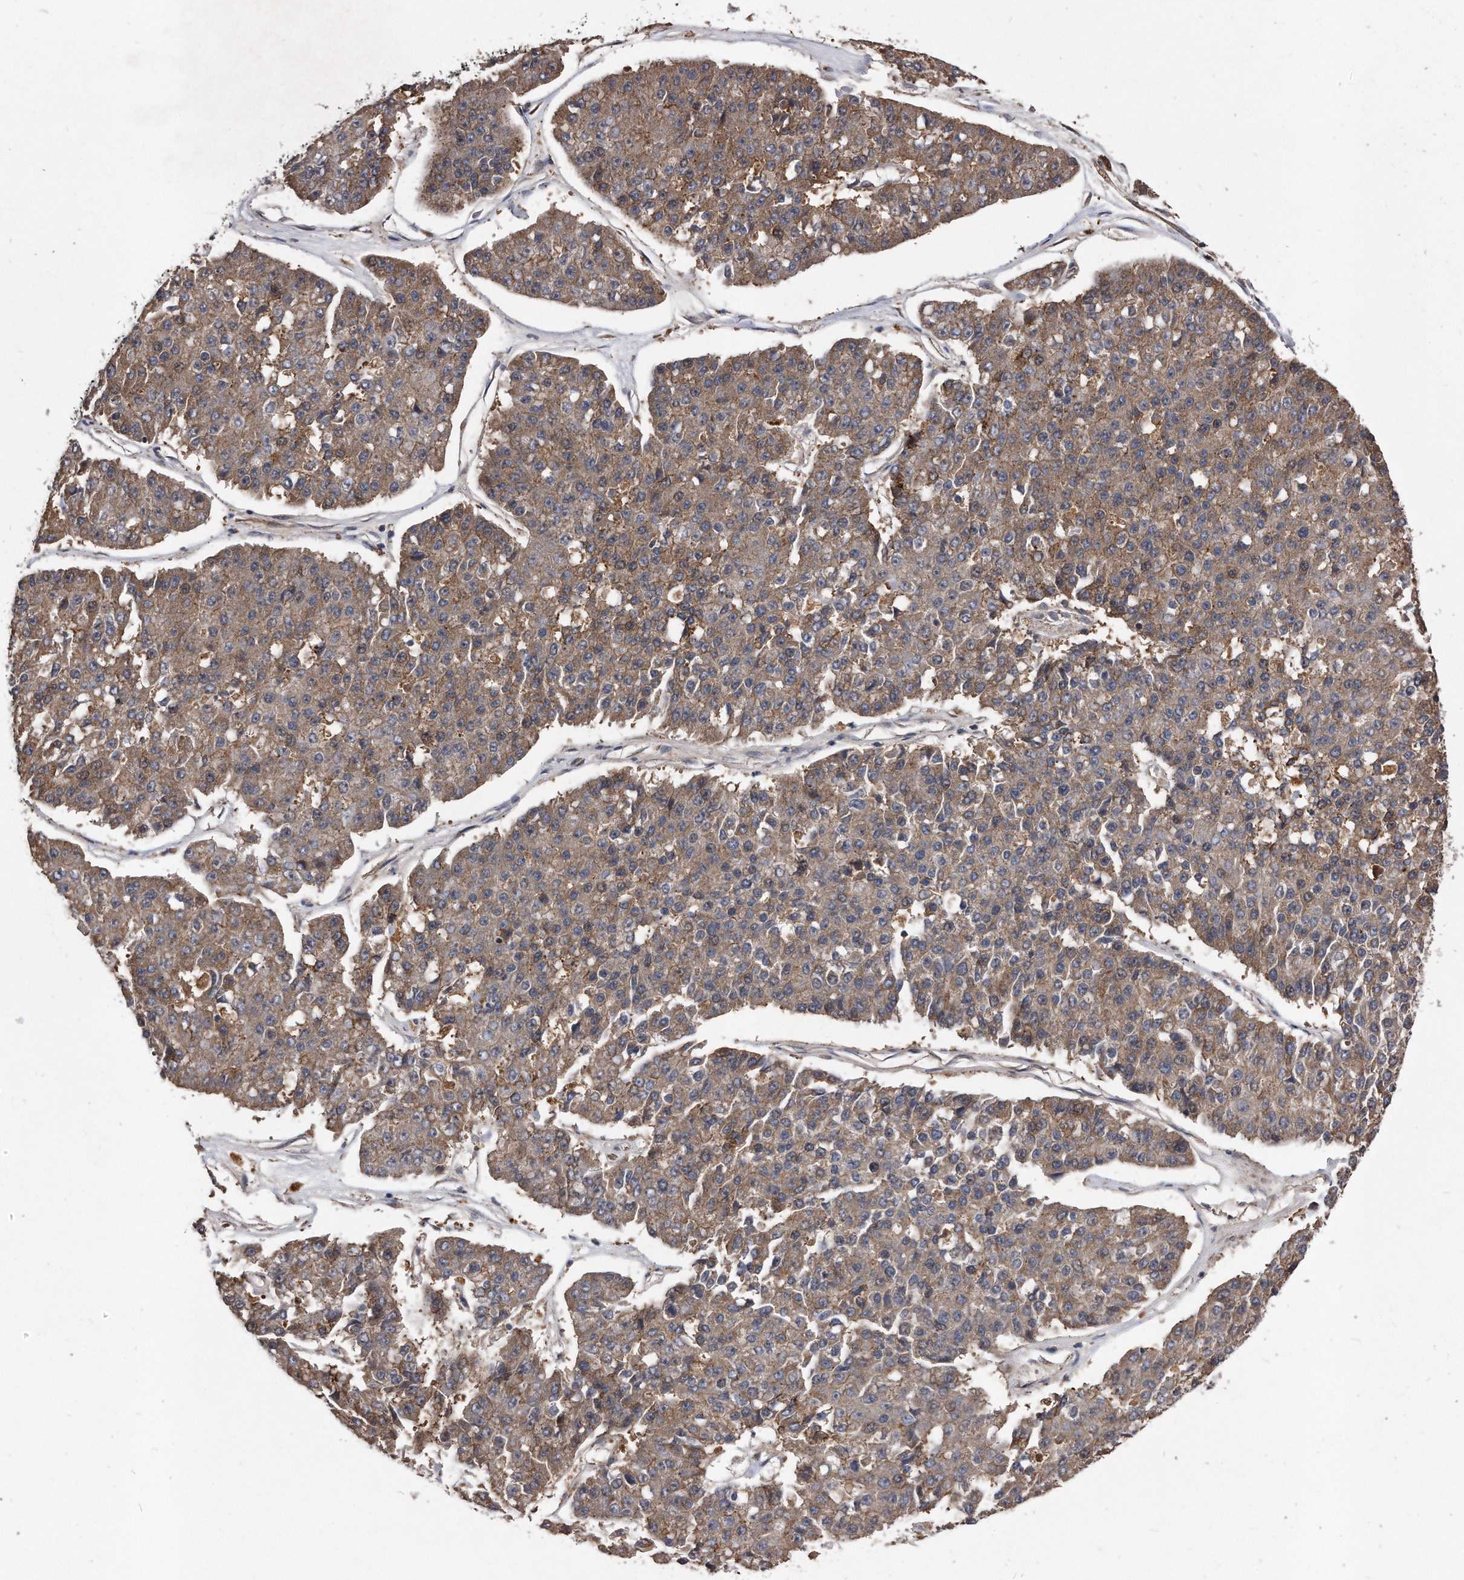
{"staining": {"intensity": "moderate", "quantity": ">75%", "location": "cytoplasmic/membranous"}, "tissue": "pancreatic cancer", "cell_type": "Tumor cells", "image_type": "cancer", "snomed": [{"axis": "morphology", "description": "Adenocarcinoma, NOS"}, {"axis": "topography", "description": "Pancreas"}], "caption": "Pancreatic cancer (adenocarcinoma) stained with DAB (3,3'-diaminobenzidine) immunohistochemistry (IHC) displays medium levels of moderate cytoplasmic/membranous staining in about >75% of tumor cells.", "gene": "IL20RA", "patient": {"sex": "male", "age": 50}}